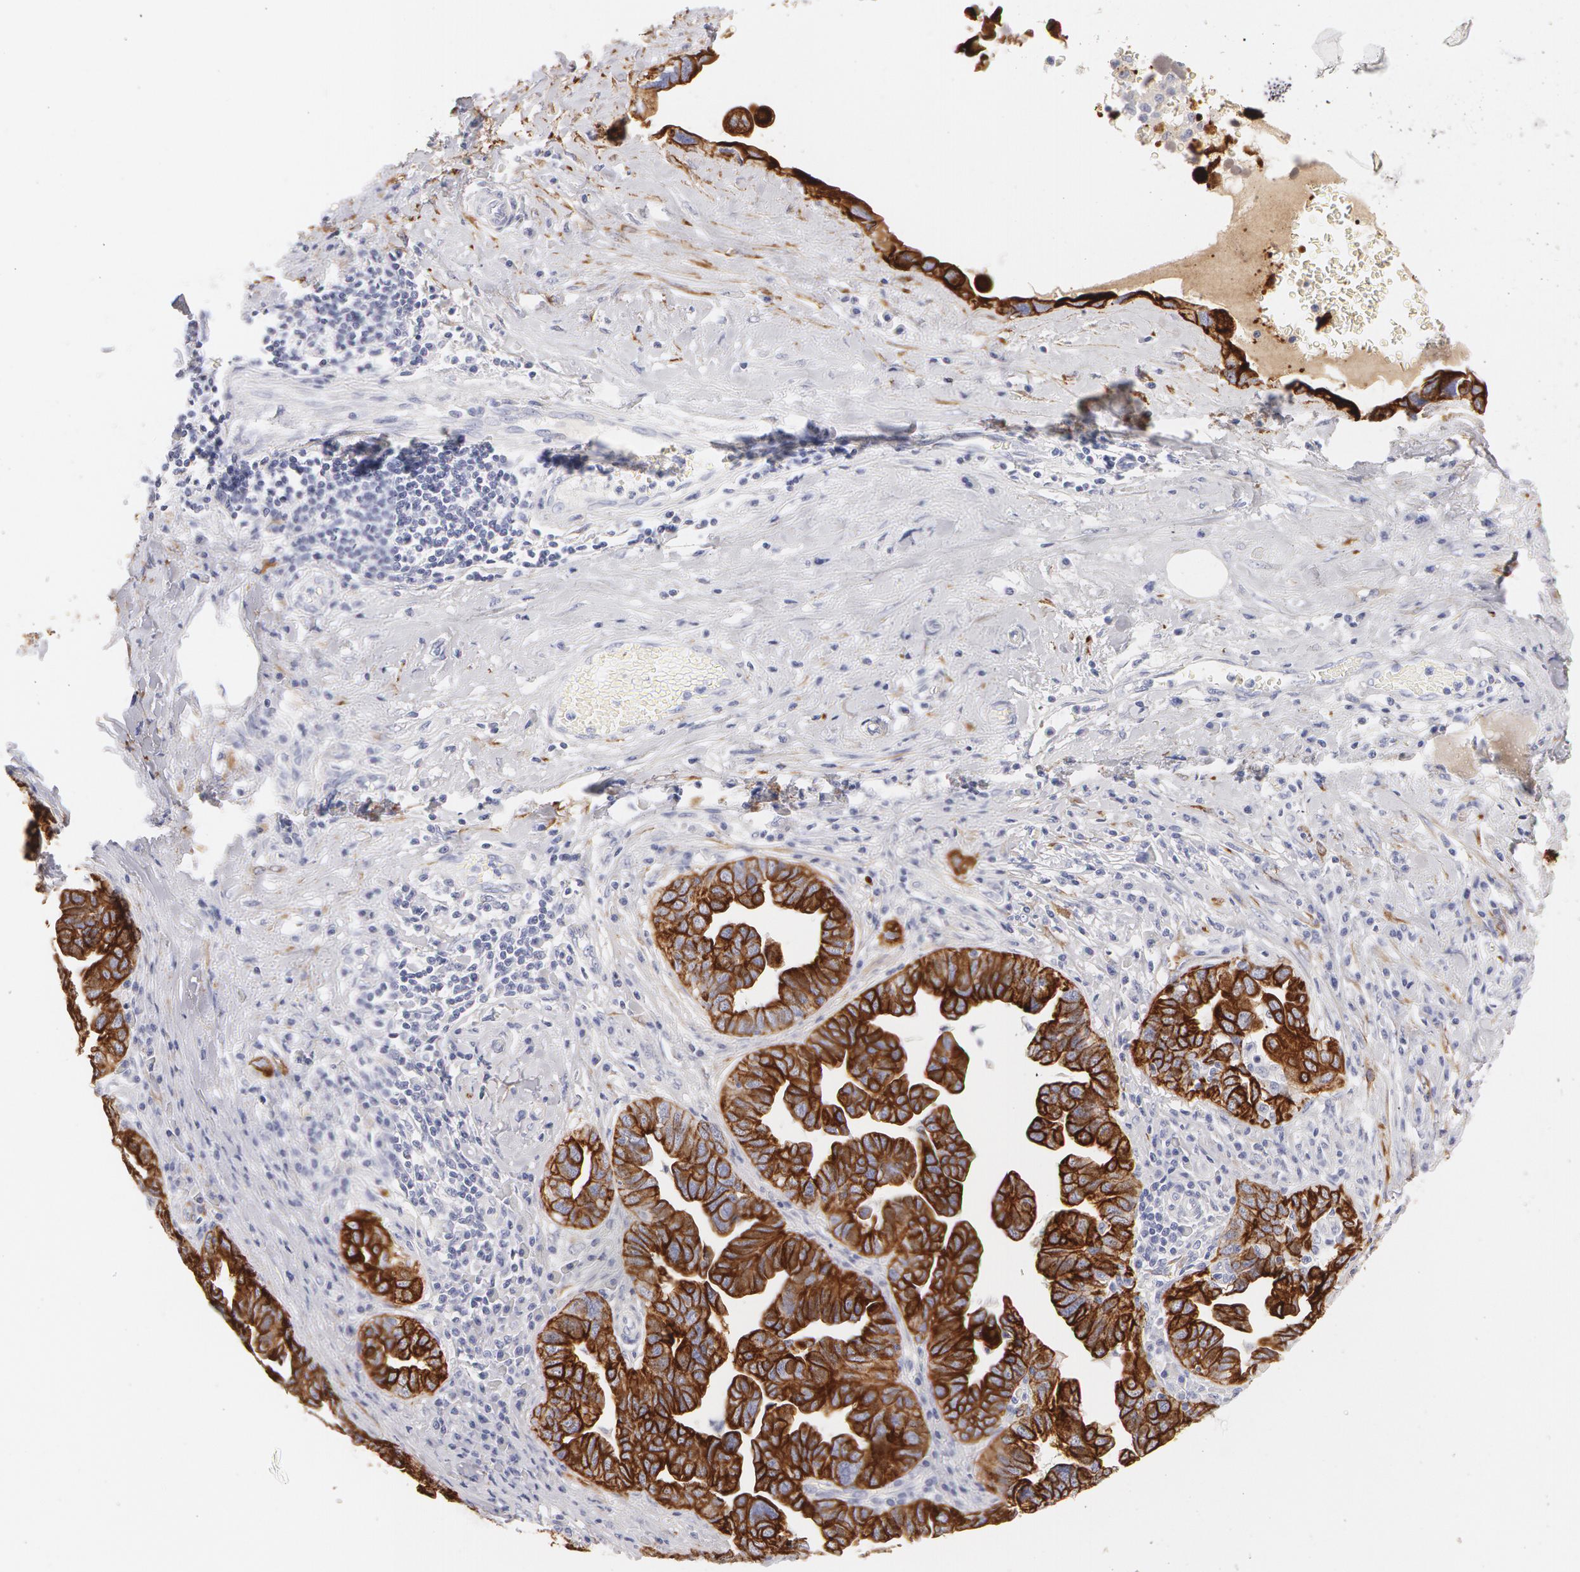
{"staining": {"intensity": "strong", "quantity": ">75%", "location": "cytoplasmic/membranous"}, "tissue": "ovarian cancer", "cell_type": "Tumor cells", "image_type": "cancer", "snomed": [{"axis": "morphology", "description": "Cystadenocarcinoma, serous, NOS"}, {"axis": "topography", "description": "Ovary"}], "caption": "A micrograph showing strong cytoplasmic/membranous expression in approximately >75% of tumor cells in ovarian serous cystadenocarcinoma, as visualized by brown immunohistochemical staining.", "gene": "KRT8", "patient": {"sex": "female", "age": 64}}